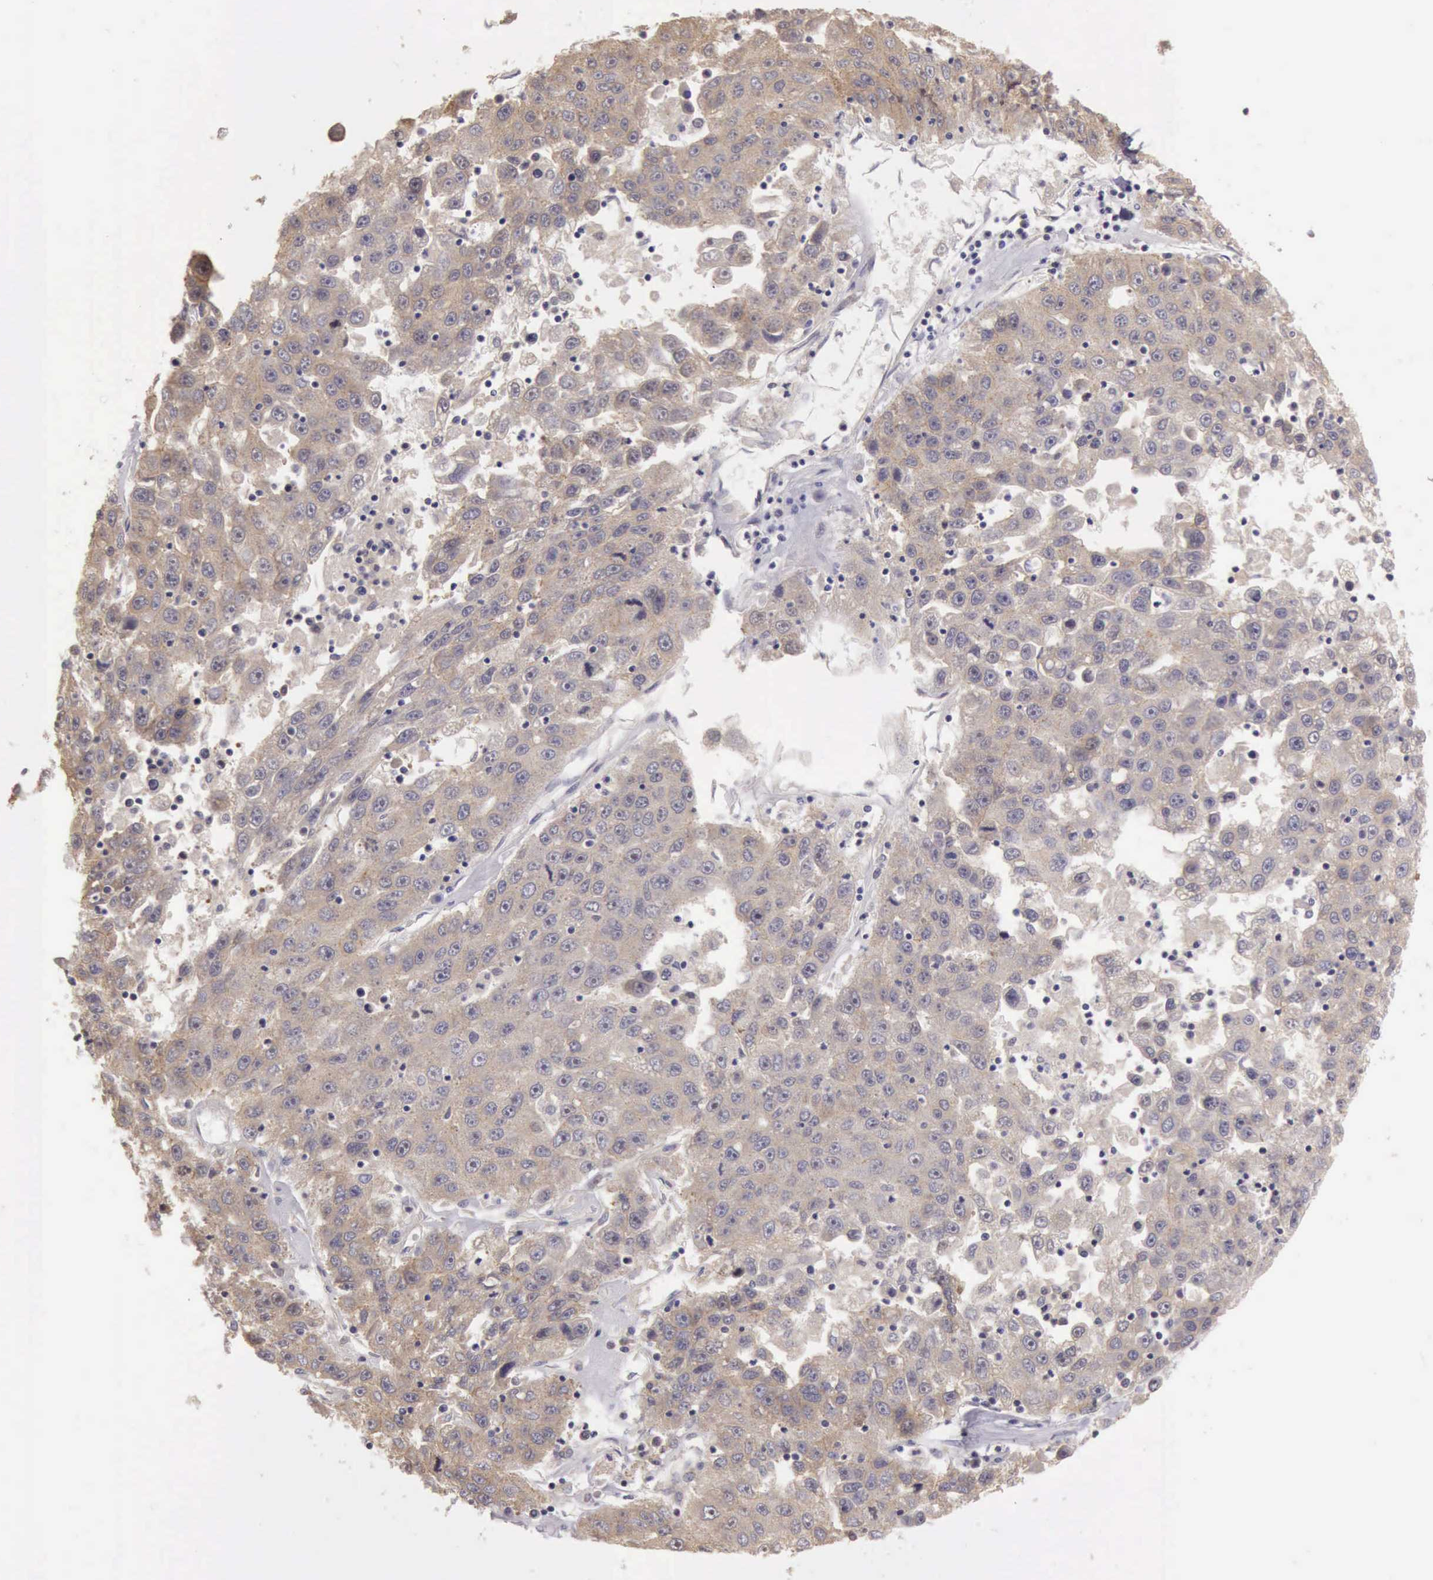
{"staining": {"intensity": "moderate", "quantity": ">75%", "location": "cytoplasmic/membranous"}, "tissue": "liver cancer", "cell_type": "Tumor cells", "image_type": "cancer", "snomed": [{"axis": "morphology", "description": "Carcinoma, Hepatocellular, NOS"}, {"axis": "topography", "description": "Liver"}], "caption": "Liver hepatocellular carcinoma stained with IHC shows moderate cytoplasmic/membranous staining in approximately >75% of tumor cells.", "gene": "EIF5", "patient": {"sex": "male", "age": 49}}